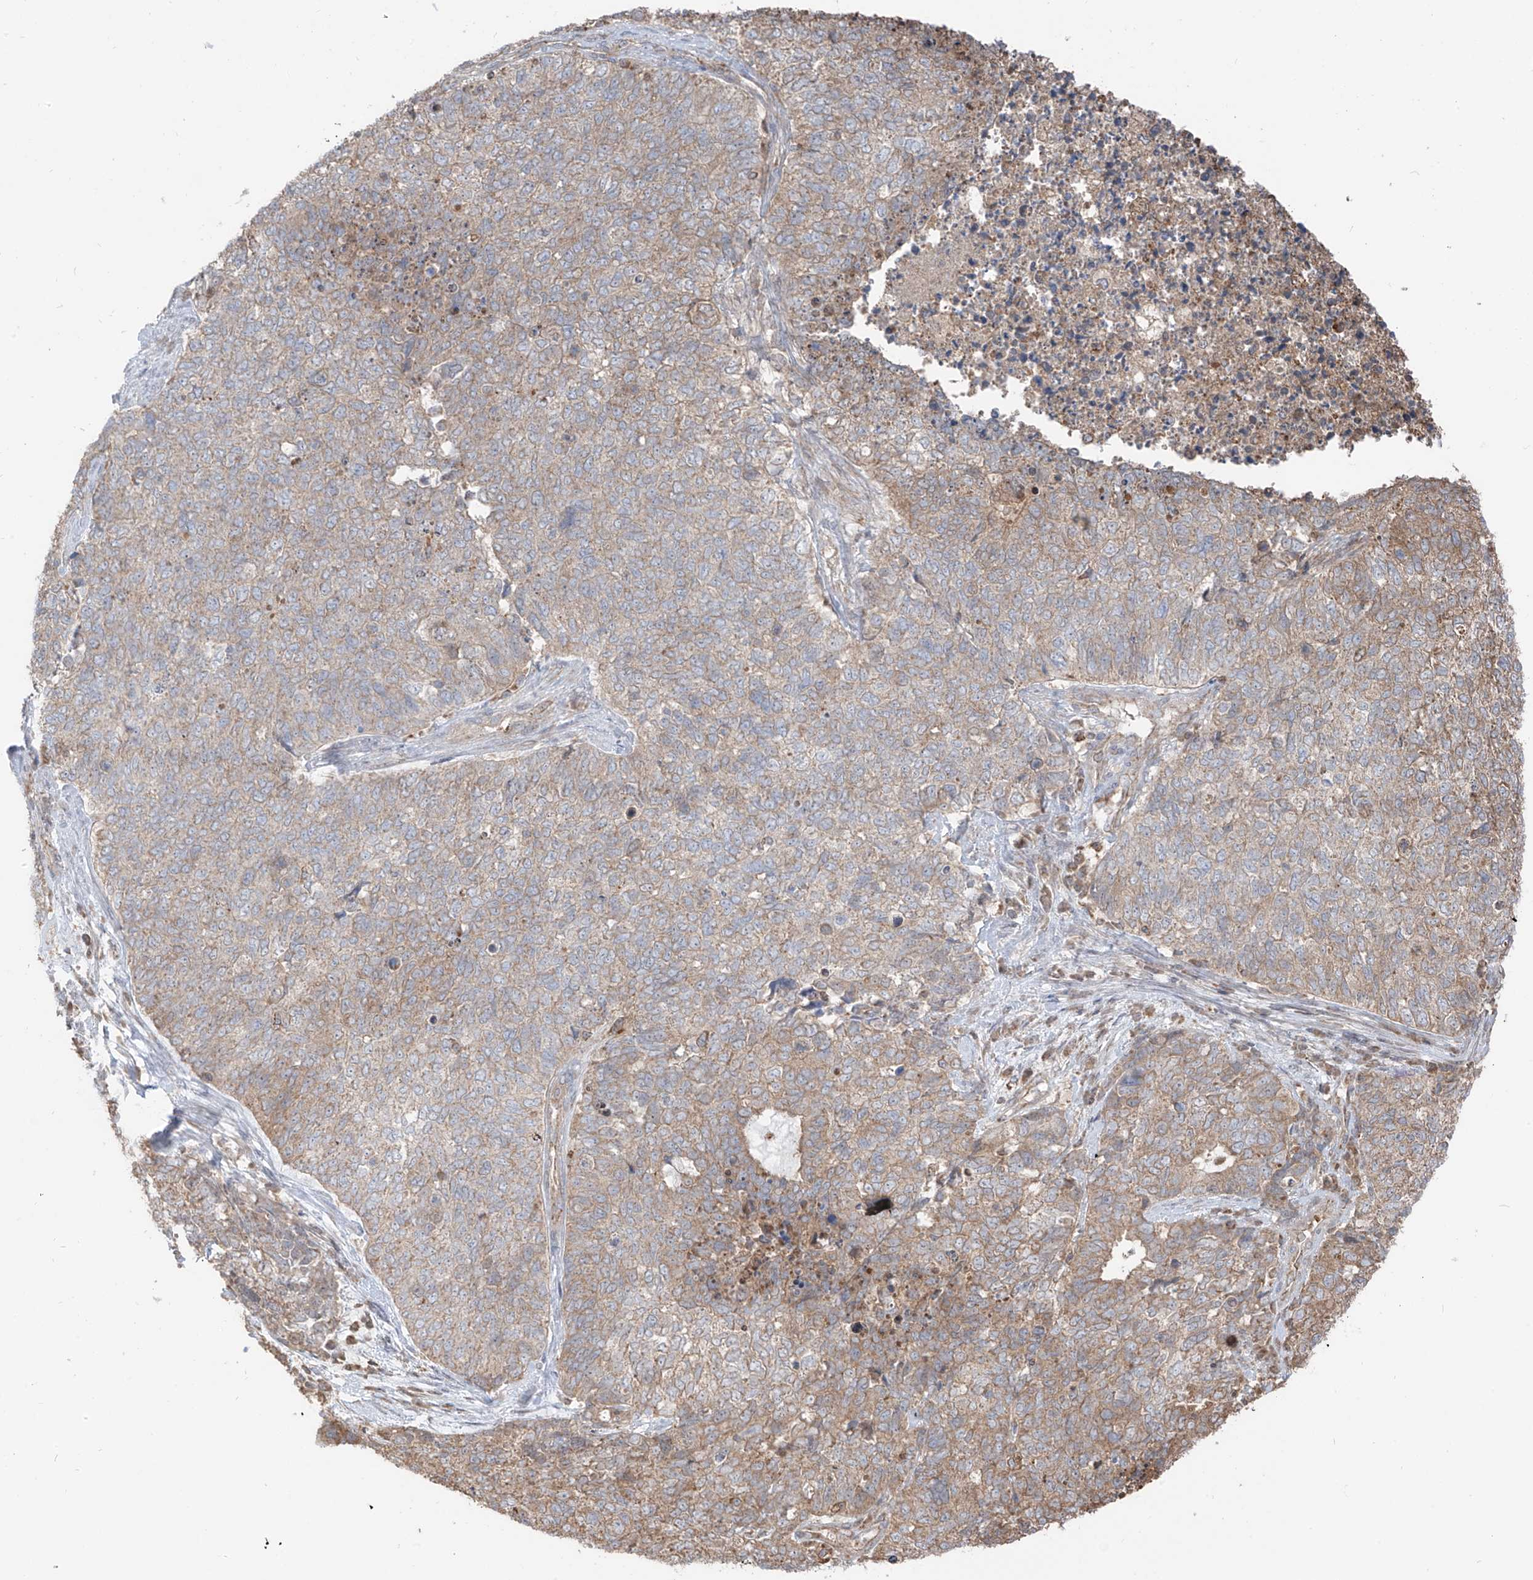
{"staining": {"intensity": "weak", "quantity": ">75%", "location": "cytoplasmic/membranous"}, "tissue": "cervical cancer", "cell_type": "Tumor cells", "image_type": "cancer", "snomed": [{"axis": "morphology", "description": "Squamous cell carcinoma, NOS"}, {"axis": "topography", "description": "Cervix"}], "caption": "High-magnification brightfield microscopy of cervical cancer (squamous cell carcinoma) stained with DAB (3,3'-diaminobenzidine) (brown) and counterstained with hematoxylin (blue). tumor cells exhibit weak cytoplasmic/membranous staining is seen in approximately>75% of cells.", "gene": "ETHE1", "patient": {"sex": "female", "age": 63}}